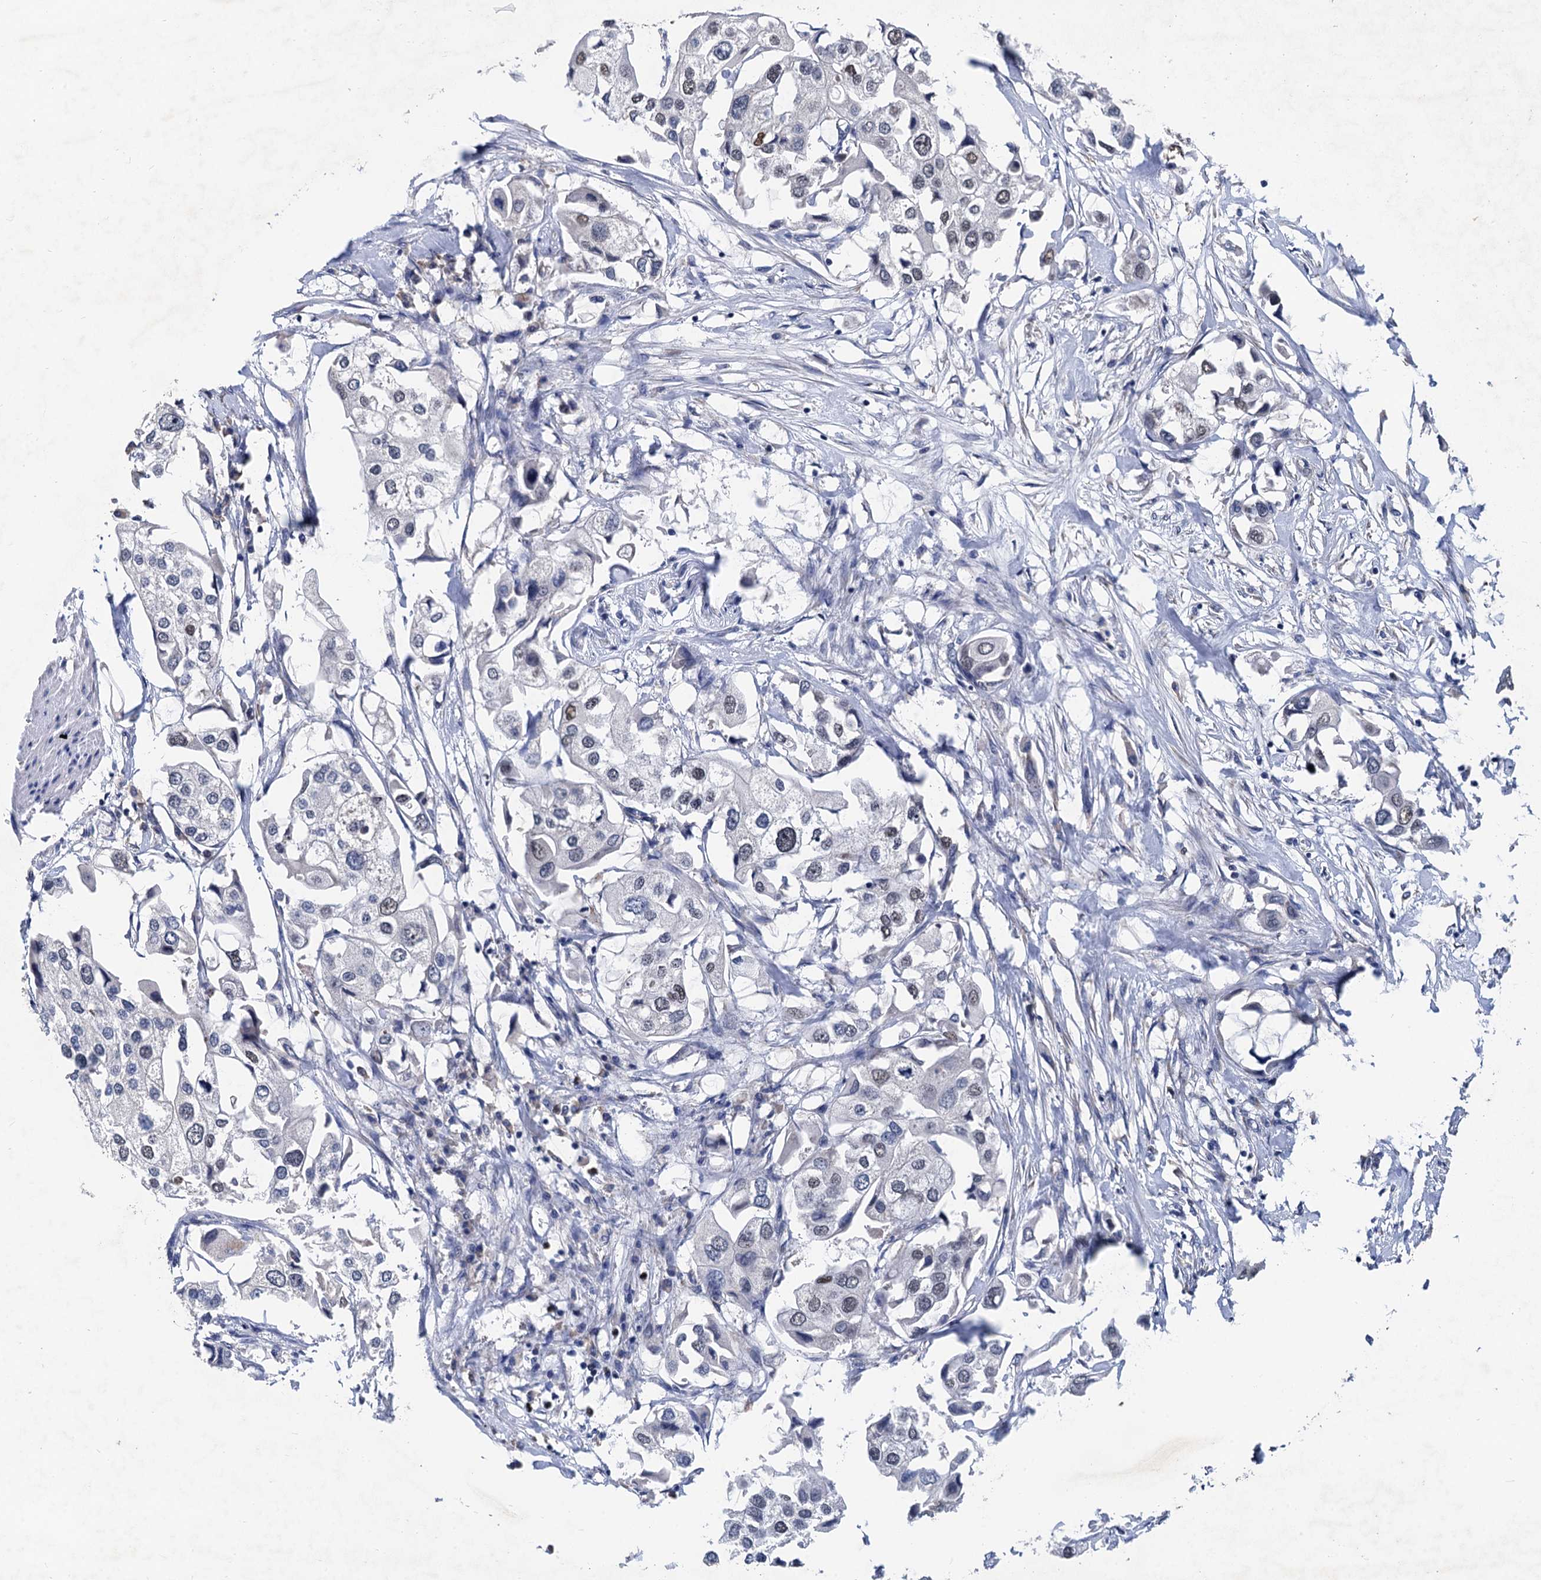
{"staining": {"intensity": "negative", "quantity": "none", "location": "none"}, "tissue": "urothelial cancer", "cell_type": "Tumor cells", "image_type": "cancer", "snomed": [{"axis": "morphology", "description": "Urothelial carcinoma, High grade"}, {"axis": "topography", "description": "Urinary bladder"}], "caption": "Immunohistochemistry micrograph of neoplastic tissue: urothelial carcinoma (high-grade) stained with DAB (3,3'-diaminobenzidine) reveals no significant protein positivity in tumor cells.", "gene": "TSEN34", "patient": {"sex": "male", "age": 64}}